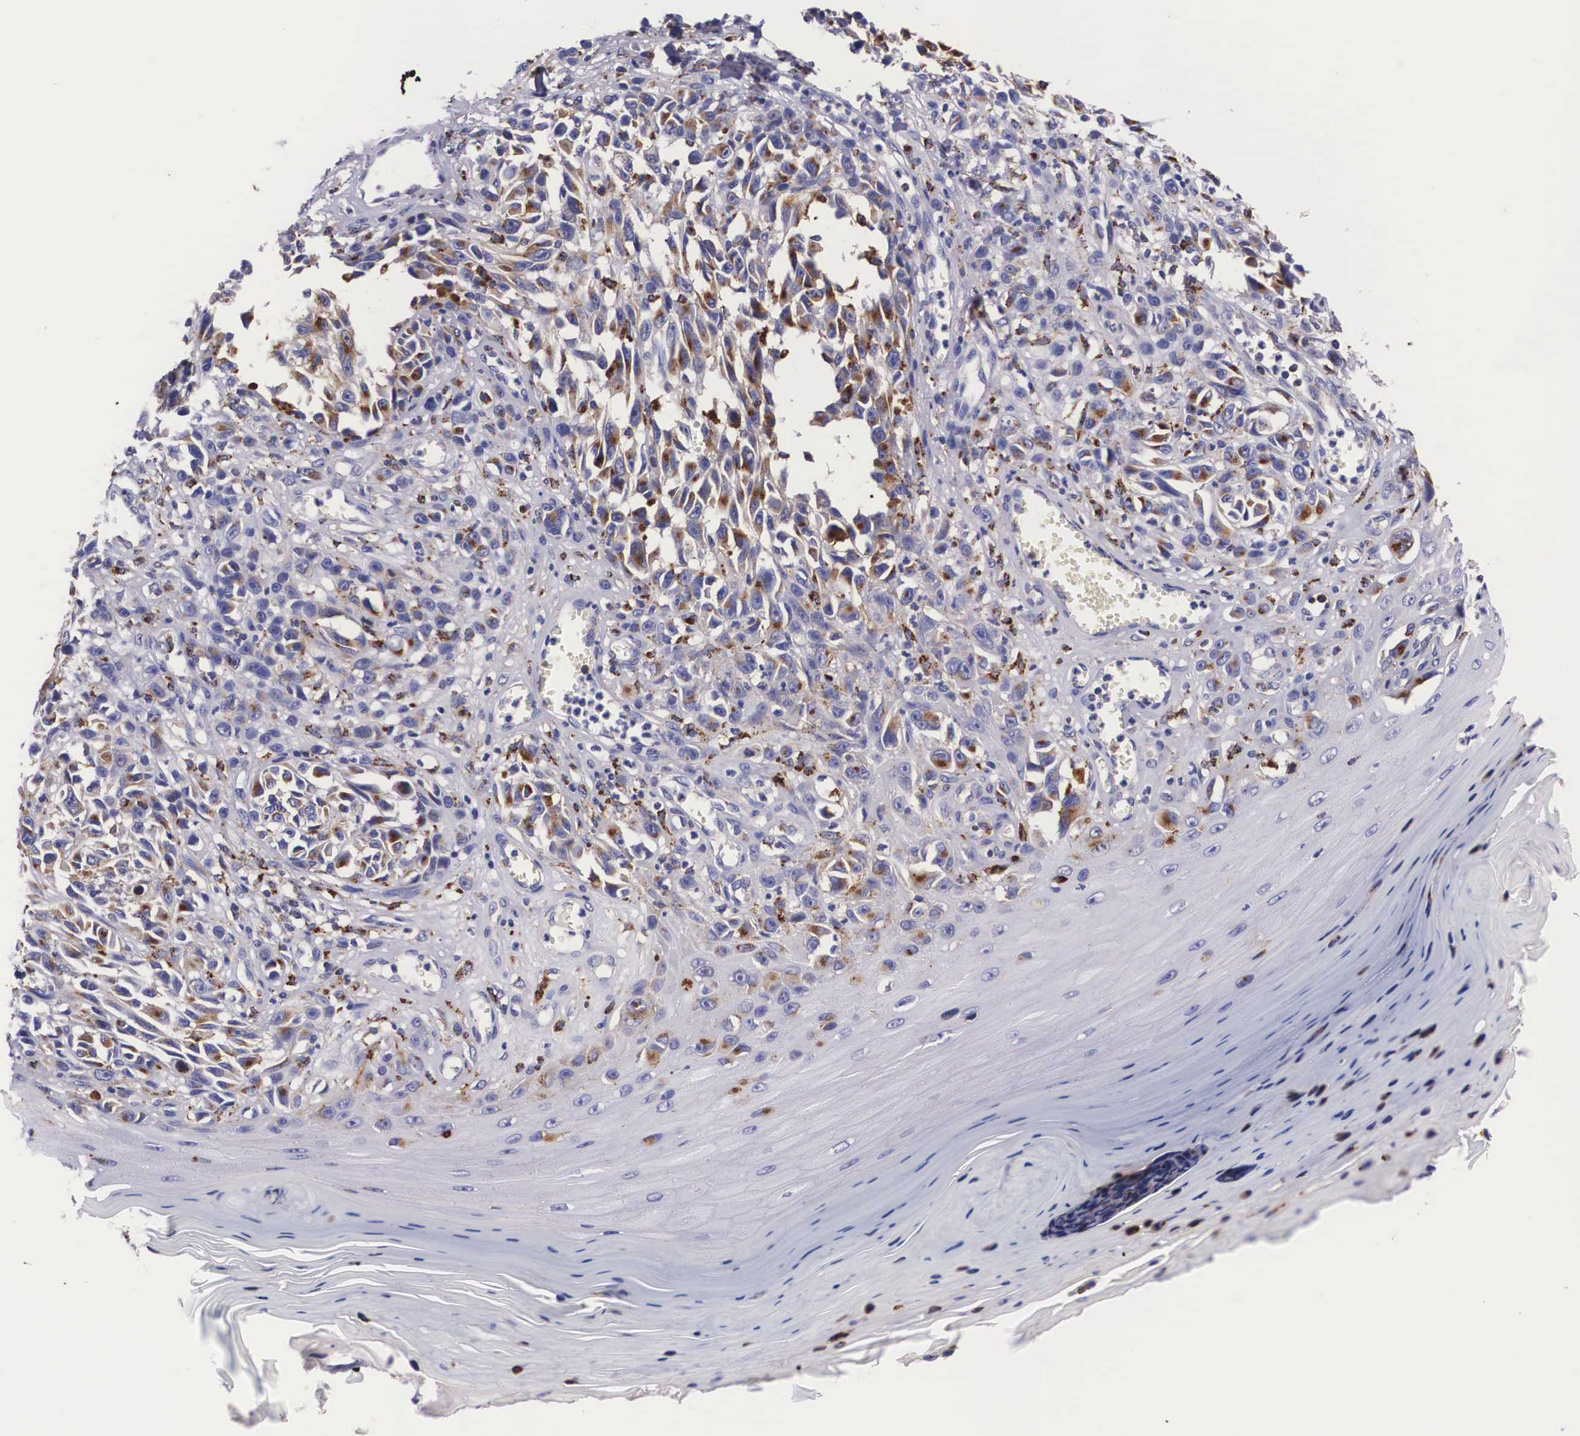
{"staining": {"intensity": "moderate", "quantity": "25%-75%", "location": "cytoplasmic/membranous"}, "tissue": "melanoma", "cell_type": "Tumor cells", "image_type": "cancer", "snomed": [{"axis": "morphology", "description": "Malignant melanoma, NOS"}, {"axis": "topography", "description": "Skin"}], "caption": "About 25%-75% of tumor cells in melanoma demonstrate moderate cytoplasmic/membranous protein staining as visualized by brown immunohistochemical staining.", "gene": "NAGA", "patient": {"sex": "female", "age": 82}}